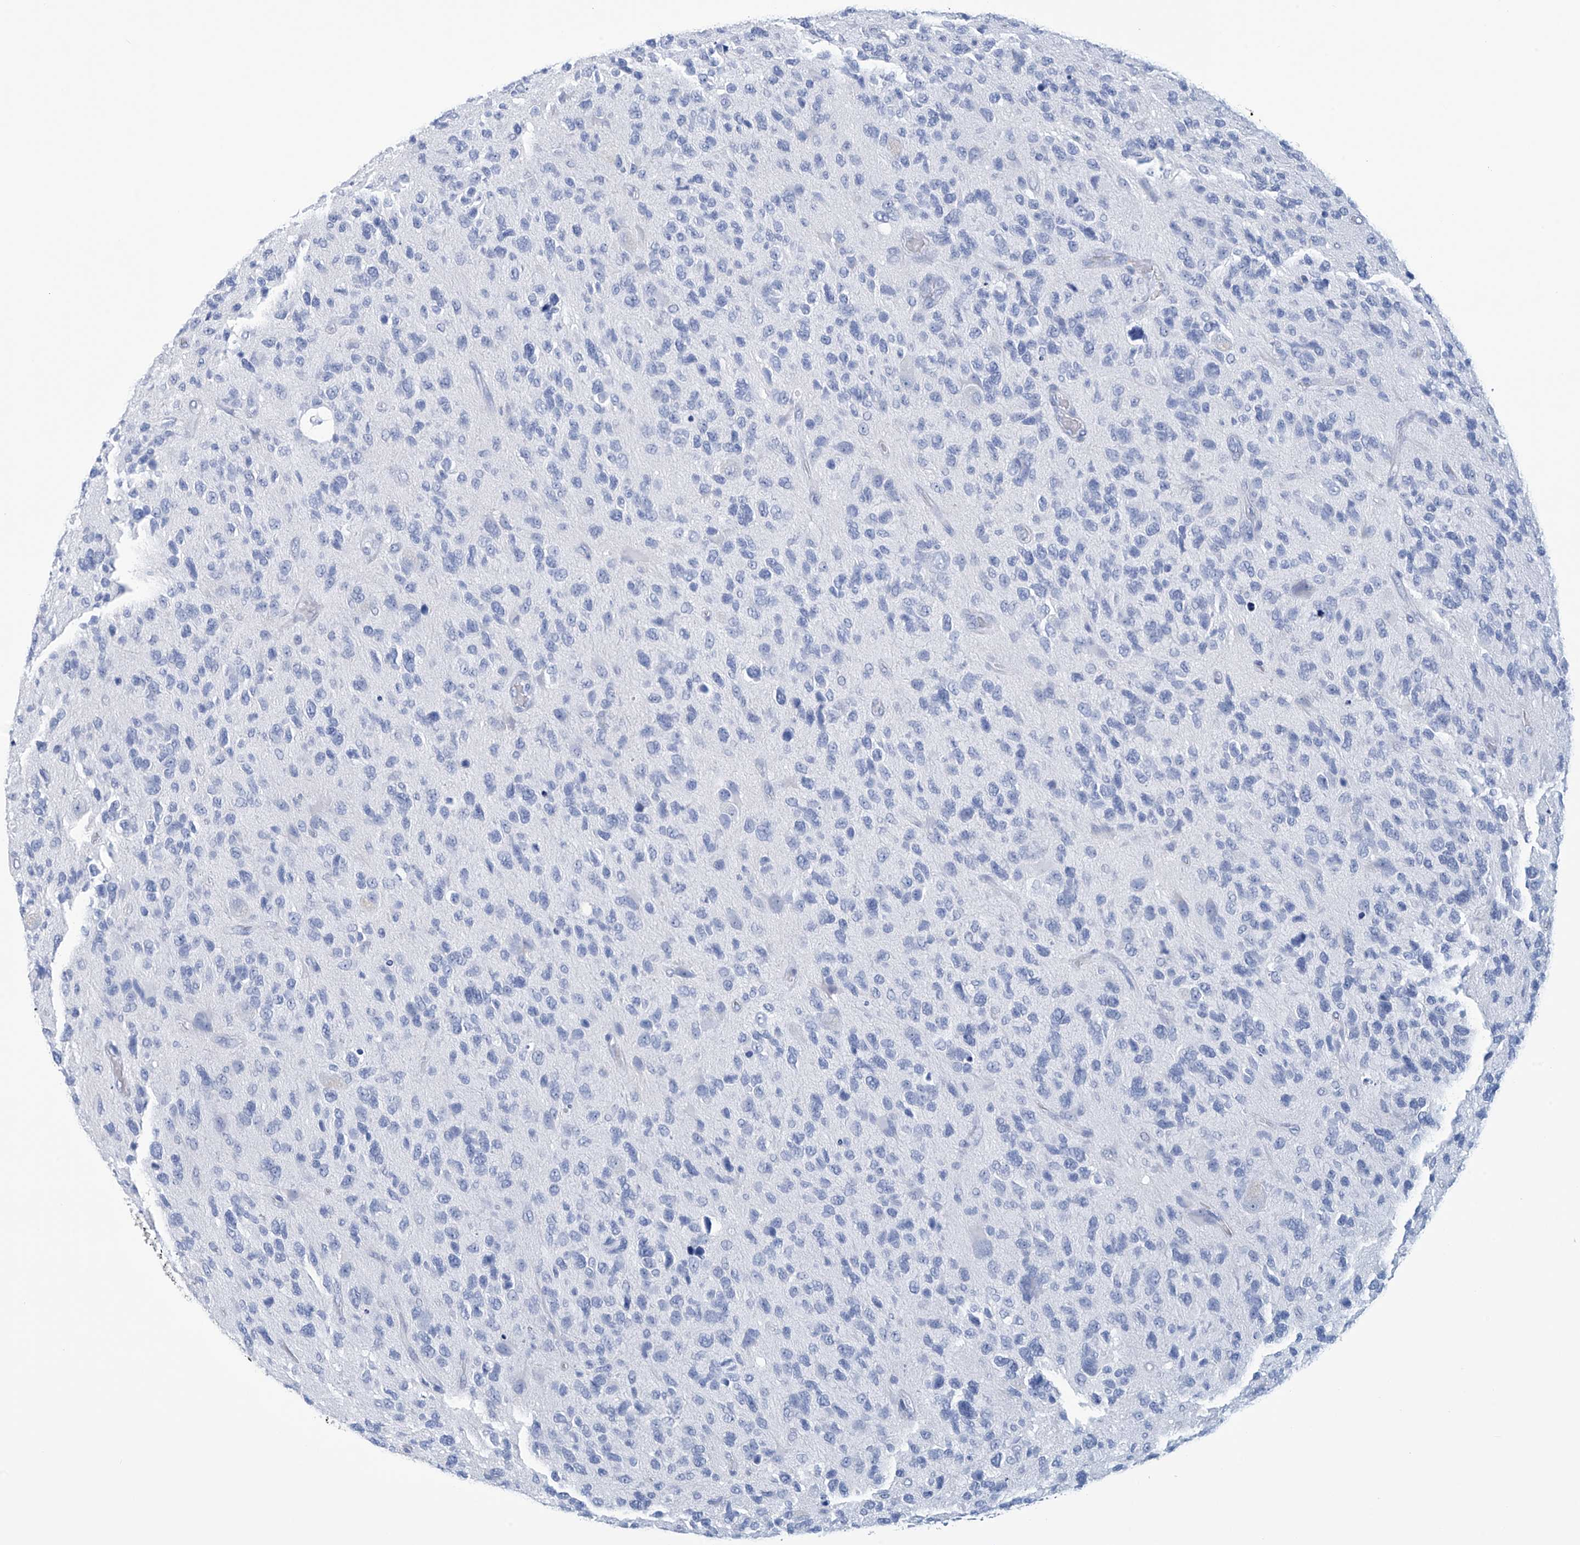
{"staining": {"intensity": "negative", "quantity": "none", "location": "none"}, "tissue": "glioma", "cell_type": "Tumor cells", "image_type": "cancer", "snomed": [{"axis": "morphology", "description": "Glioma, malignant, High grade"}, {"axis": "topography", "description": "Brain"}], "caption": "An image of malignant glioma (high-grade) stained for a protein displays no brown staining in tumor cells.", "gene": "DSP", "patient": {"sex": "female", "age": 58}}